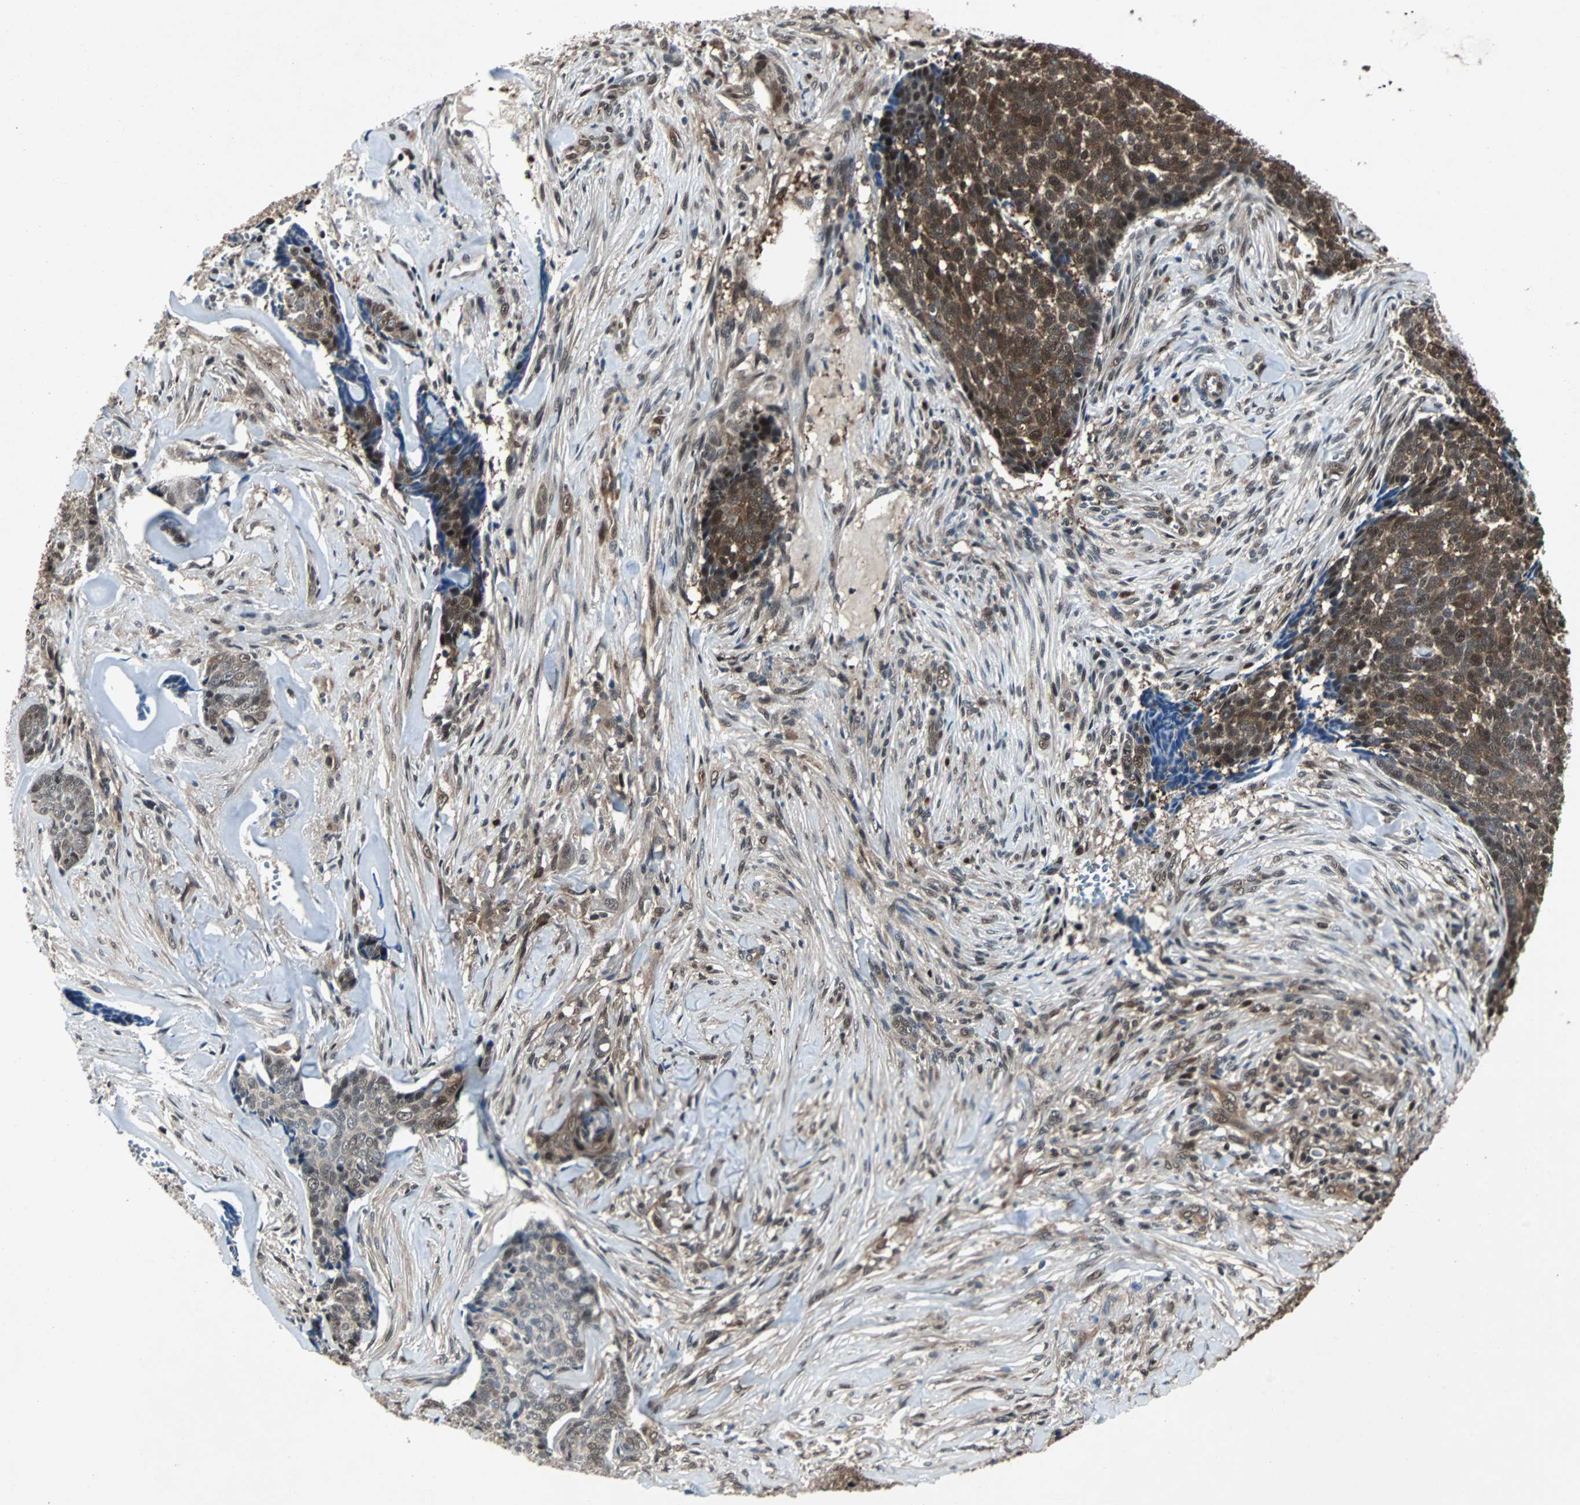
{"staining": {"intensity": "strong", "quantity": ">75%", "location": "cytoplasmic/membranous,nuclear"}, "tissue": "skin cancer", "cell_type": "Tumor cells", "image_type": "cancer", "snomed": [{"axis": "morphology", "description": "Basal cell carcinoma"}, {"axis": "topography", "description": "Skin"}], "caption": "Human skin cancer stained with a brown dye exhibits strong cytoplasmic/membranous and nuclear positive expression in about >75% of tumor cells.", "gene": "ACLY", "patient": {"sex": "male", "age": 84}}